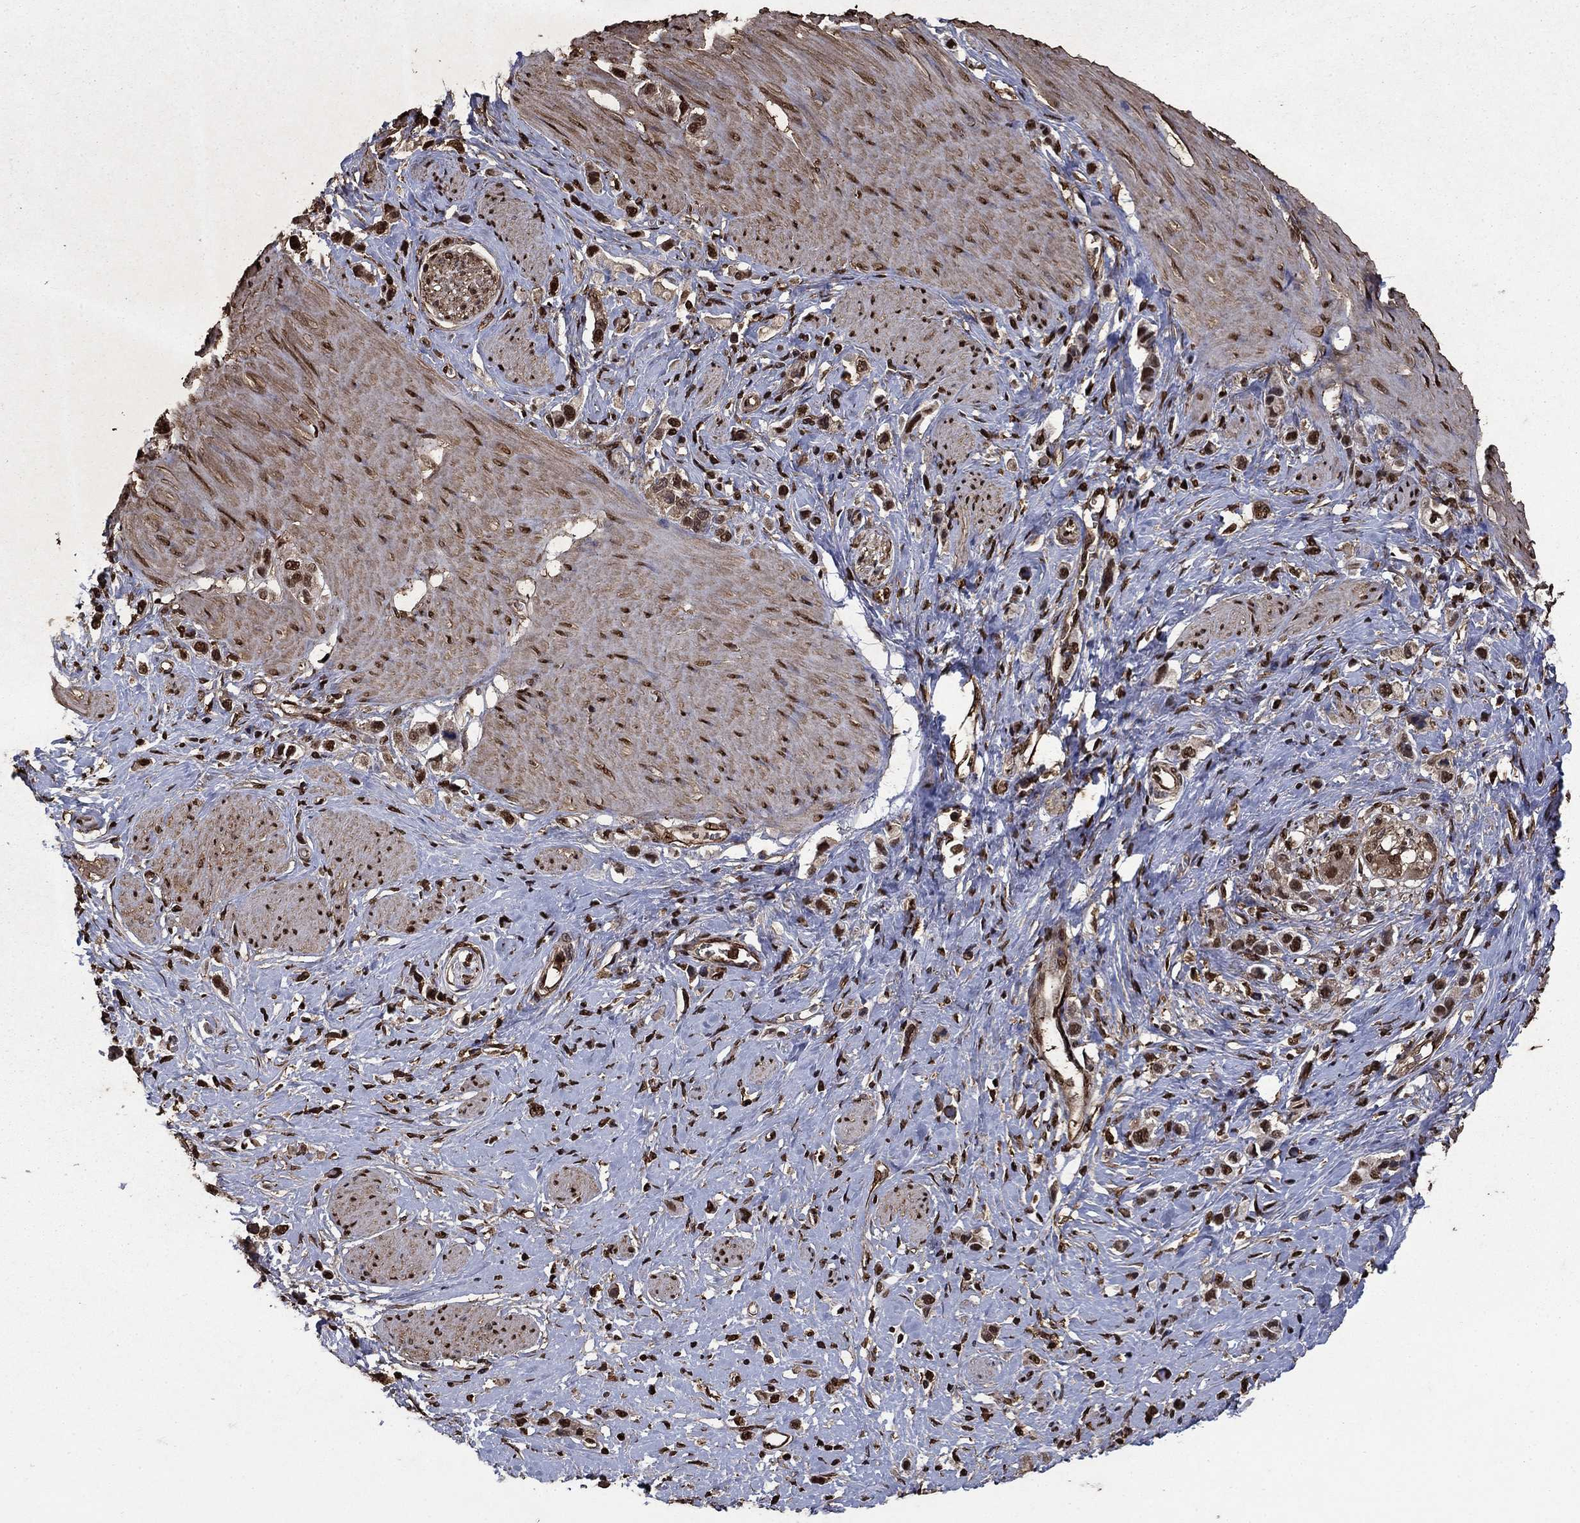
{"staining": {"intensity": "strong", "quantity": "25%-75%", "location": "nuclear"}, "tissue": "stomach cancer", "cell_type": "Tumor cells", "image_type": "cancer", "snomed": [{"axis": "morphology", "description": "Normal tissue, NOS"}, {"axis": "morphology", "description": "Adenocarcinoma, NOS"}, {"axis": "morphology", "description": "Adenocarcinoma, High grade"}, {"axis": "topography", "description": "Stomach, upper"}, {"axis": "topography", "description": "Stomach"}], "caption": "Brown immunohistochemical staining in human stomach adenocarcinoma exhibits strong nuclear staining in about 25%-75% of tumor cells.", "gene": "GAPDH", "patient": {"sex": "female", "age": 65}}